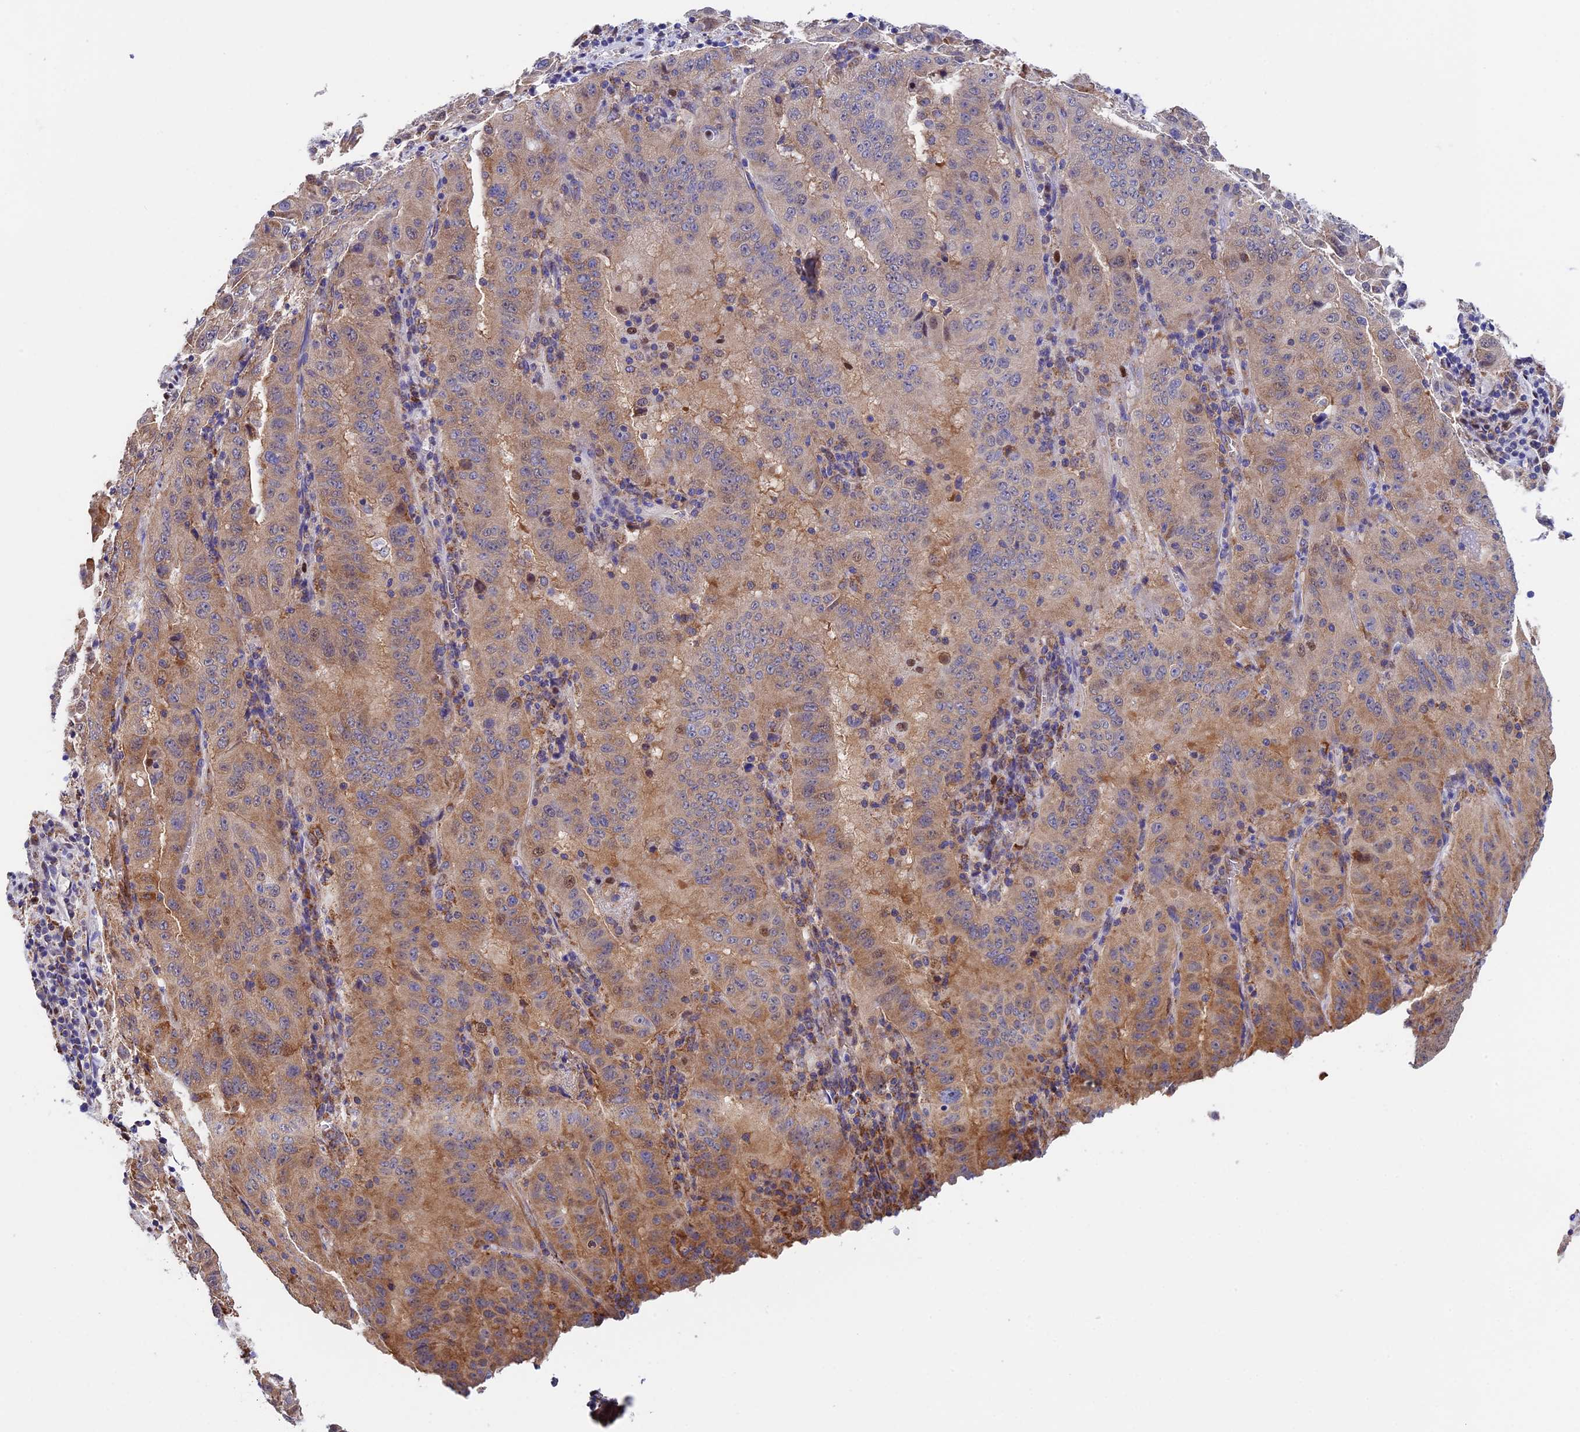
{"staining": {"intensity": "moderate", "quantity": "25%-75%", "location": "cytoplasmic/membranous"}, "tissue": "pancreatic cancer", "cell_type": "Tumor cells", "image_type": "cancer", "snomed": [{"axis": "morphology", "description": "Adenocarcinoma, NOS"}, {"axis": "topography", "description": "Pancreas"}], "caption": "This image shows IHC staining of human pancreatic cancer (adenocarcinoma), with medium moderate cytoplasmic/membranous positivity in about 25%-75% of tumor cells.", "gene": "SLC9A5", "patient": {"sex": "male", "age": 63}}